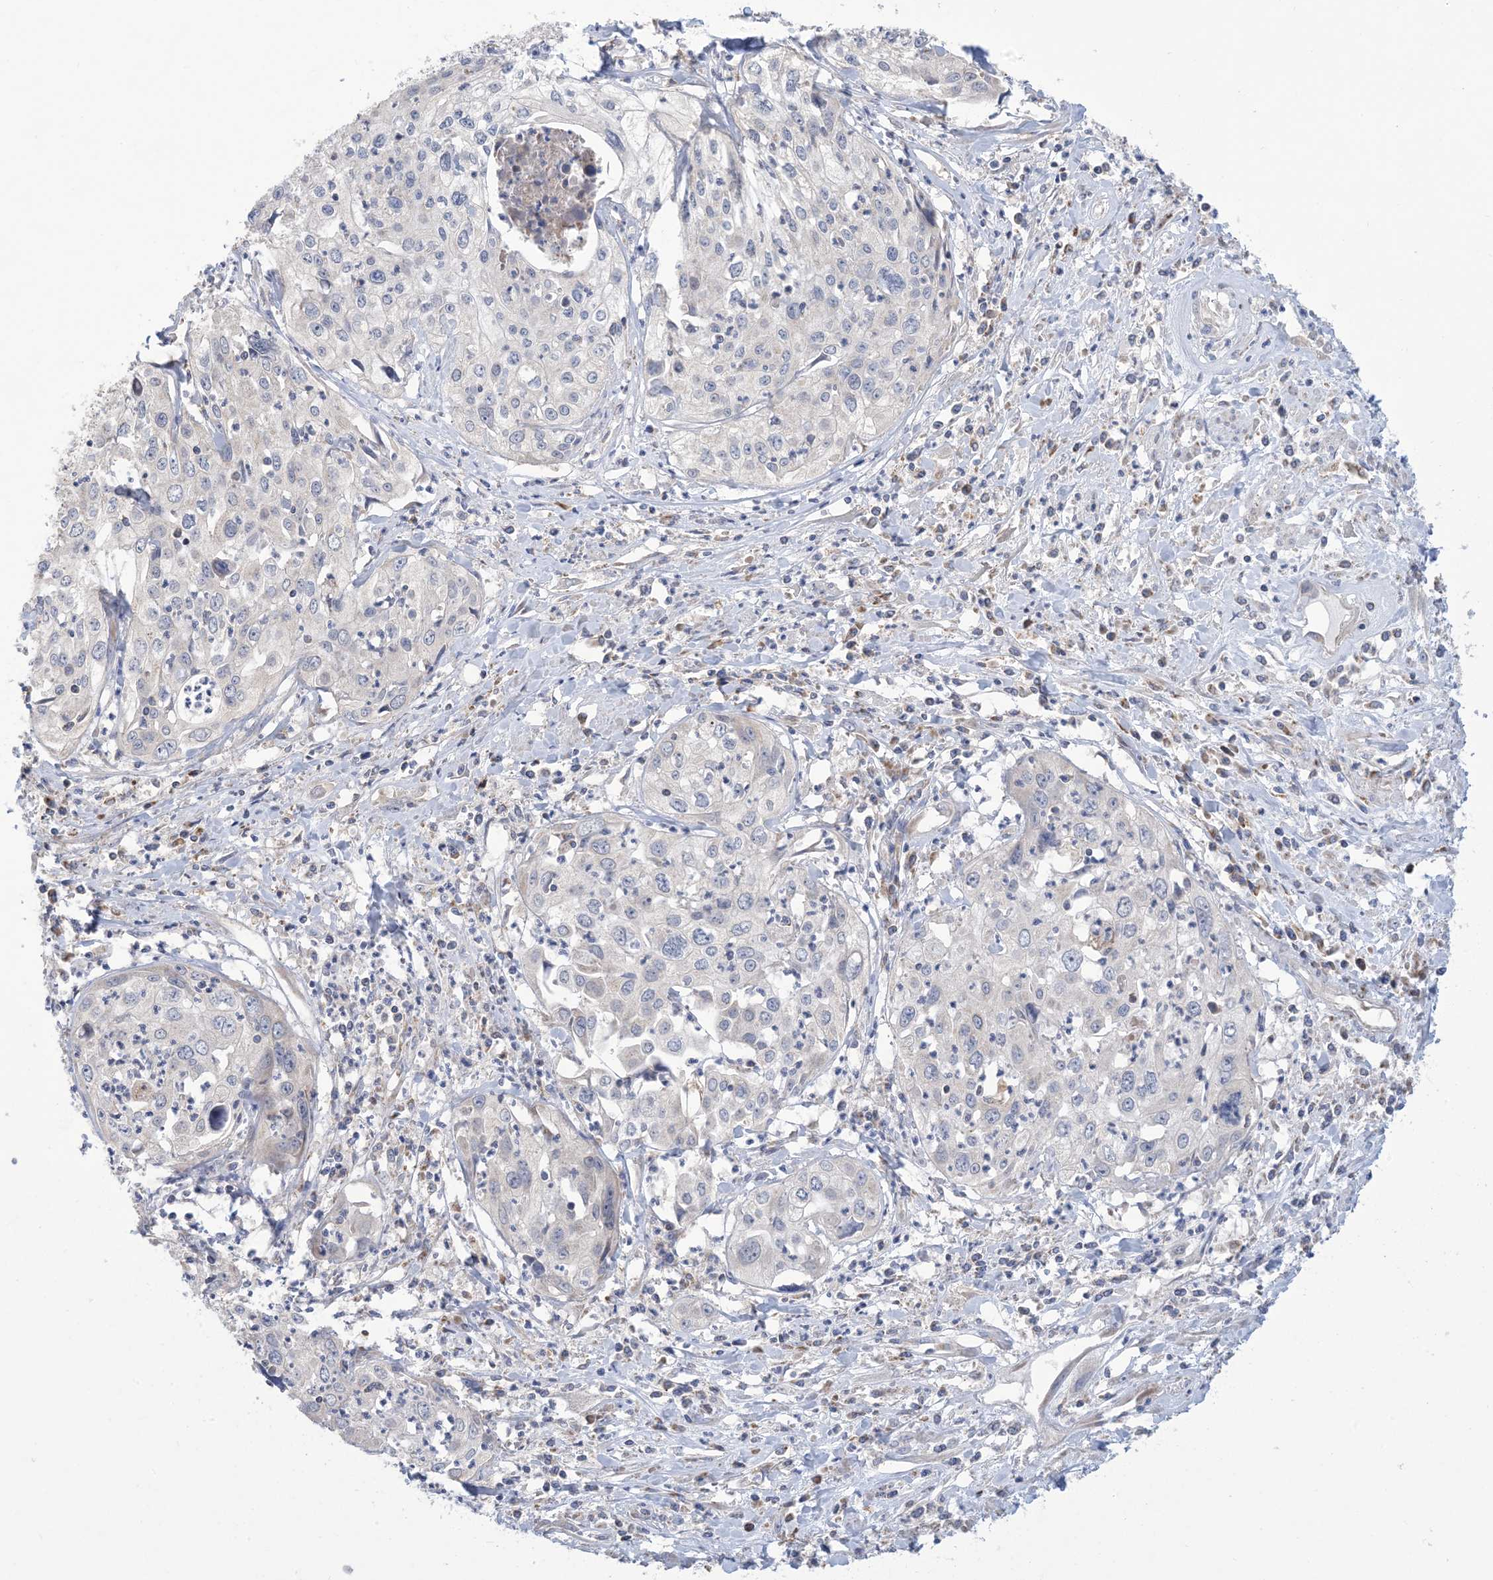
{"staining": {"intensity": "negative", "quantity": "none", "location": "none"}, "tissue": "cervical cancer", "cell_type": "Tumor cells", "image_type": "cancer", "snomed": [{"axis": "morphology", "description": "Squamous cell carcinoma, NOS"}, {"axis": "topography", "description": "Cervix"}], "caption": "This is an IHC micrograph of cervical squamous cell carcinoma. There is no expression in tumor cells.", "gene": "CLEC16A", "patient": {"sex": "female", "age": 31}}